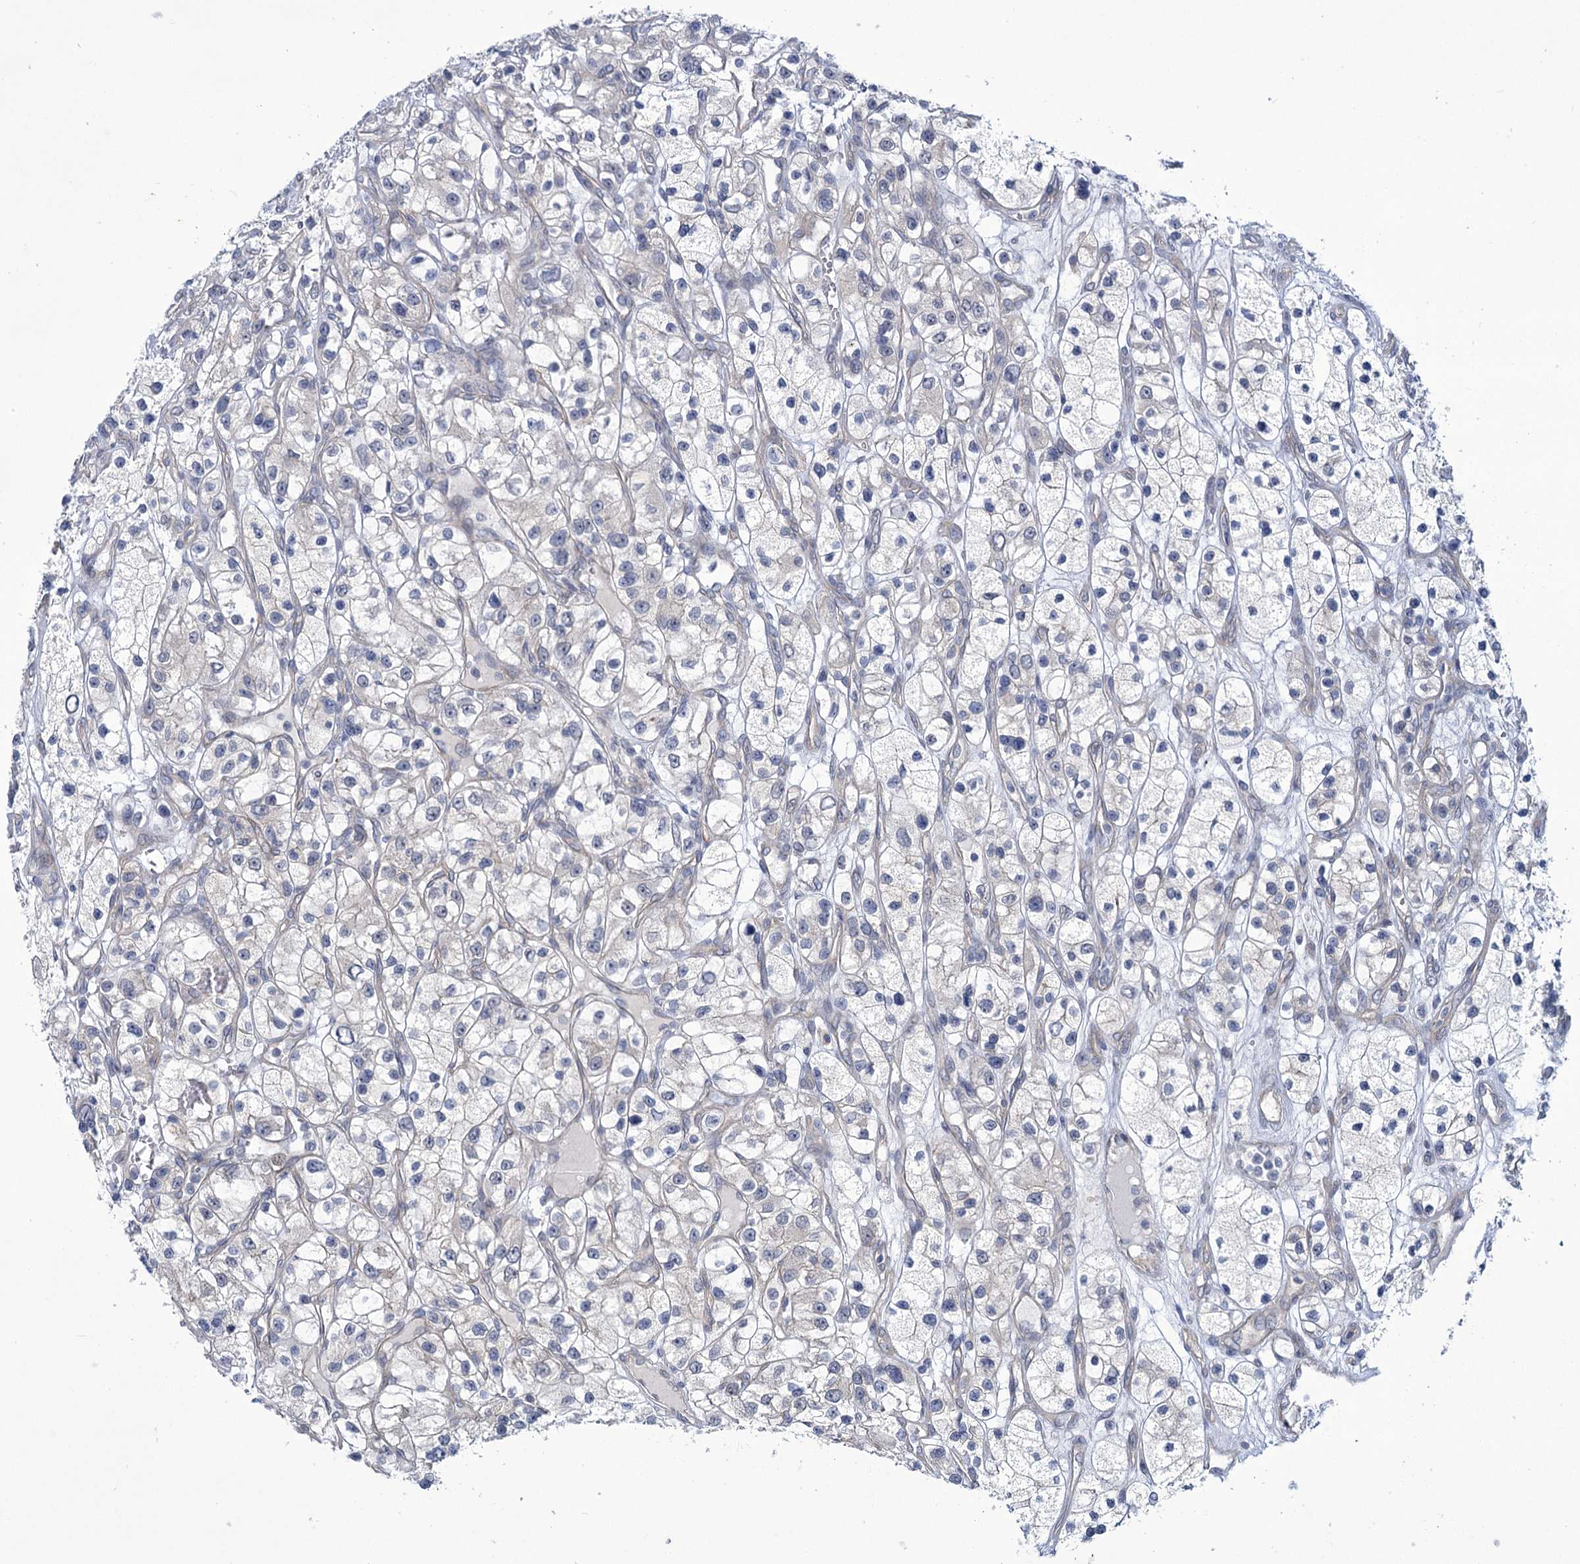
{"staining": {"intensity": "negative", "quantity": "none", "location": "none"}, "tissue": "renal cancer", "cell_type": "Tumor cells", "image_type": "cancer", "snomed": [{"axis": "morphology", "description": "Adenocarcinoma, NOS"}, {"axis": "topography", "description": "Kidney"}], "caption": "An immunohistochemistry (IHC) photomicrograph of renal cancer is shown. There is no staining in tumor cells of renal cancer.", "gene": "MBLAC2", "patient": {"sex": "female", "age": 57}}